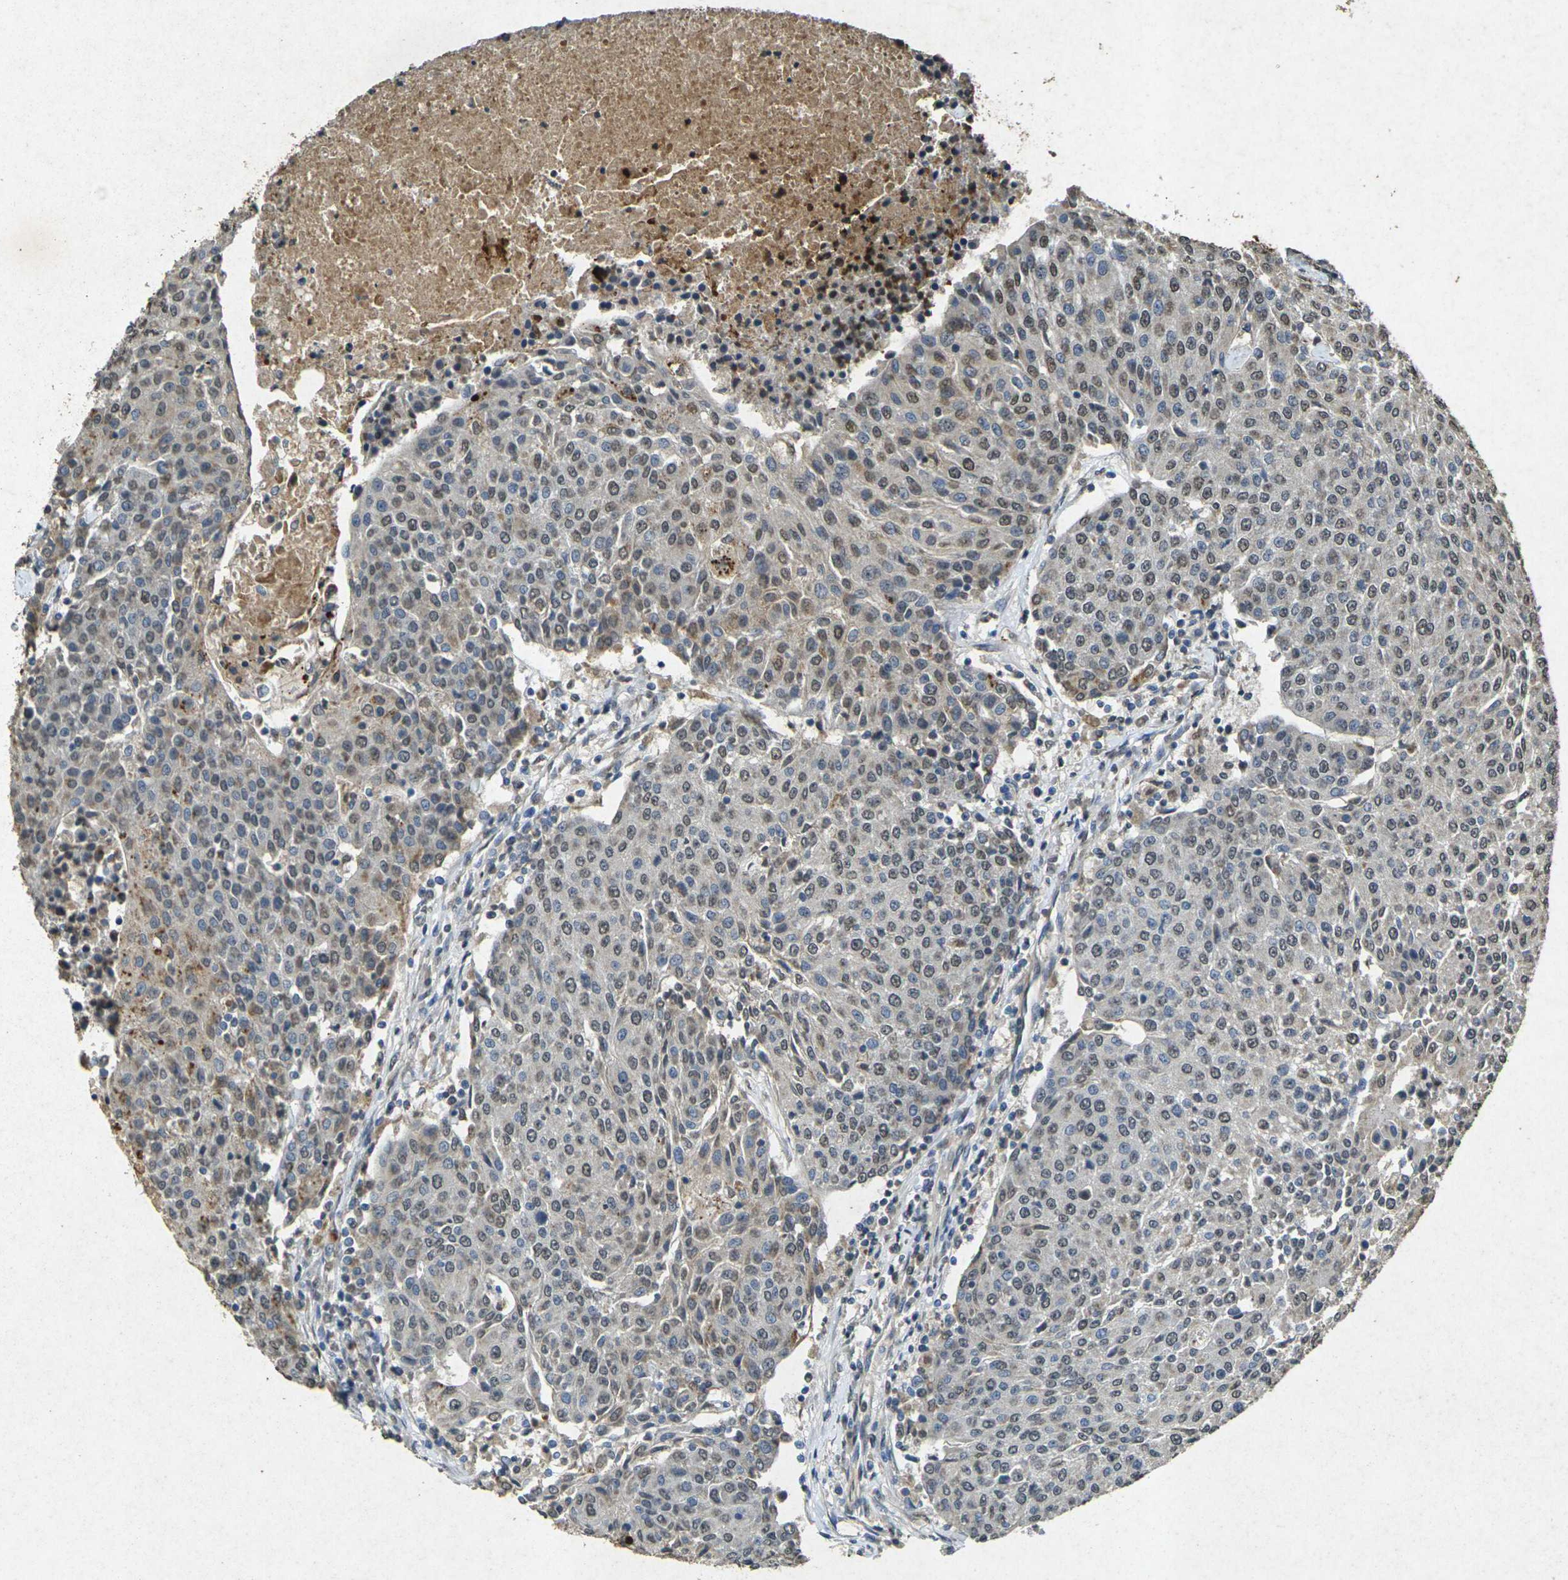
{"staining": {"intensity": "weak", "quantity": "25%-75%", "location": "cytoplasmic/membranous,nuclear"}, "tissue": "urothelial cancer", "cell_type": "Tumor cells", "image_type": "cancer", "snomed": [{"axis": "morphology", "description": "Urothelial carcinoma, High grade"}, {"axis": "topography", "description": "Urinary bladder"}], "caption": "Human urothelial cancer stained for a protein (brown) demonstrates weak cytoplasmic/membranous and nuclear positive expression in about 25%-75% of tumor cells.", "gene": "RGMA", "patient": {"sex": "female", "age": 85}}